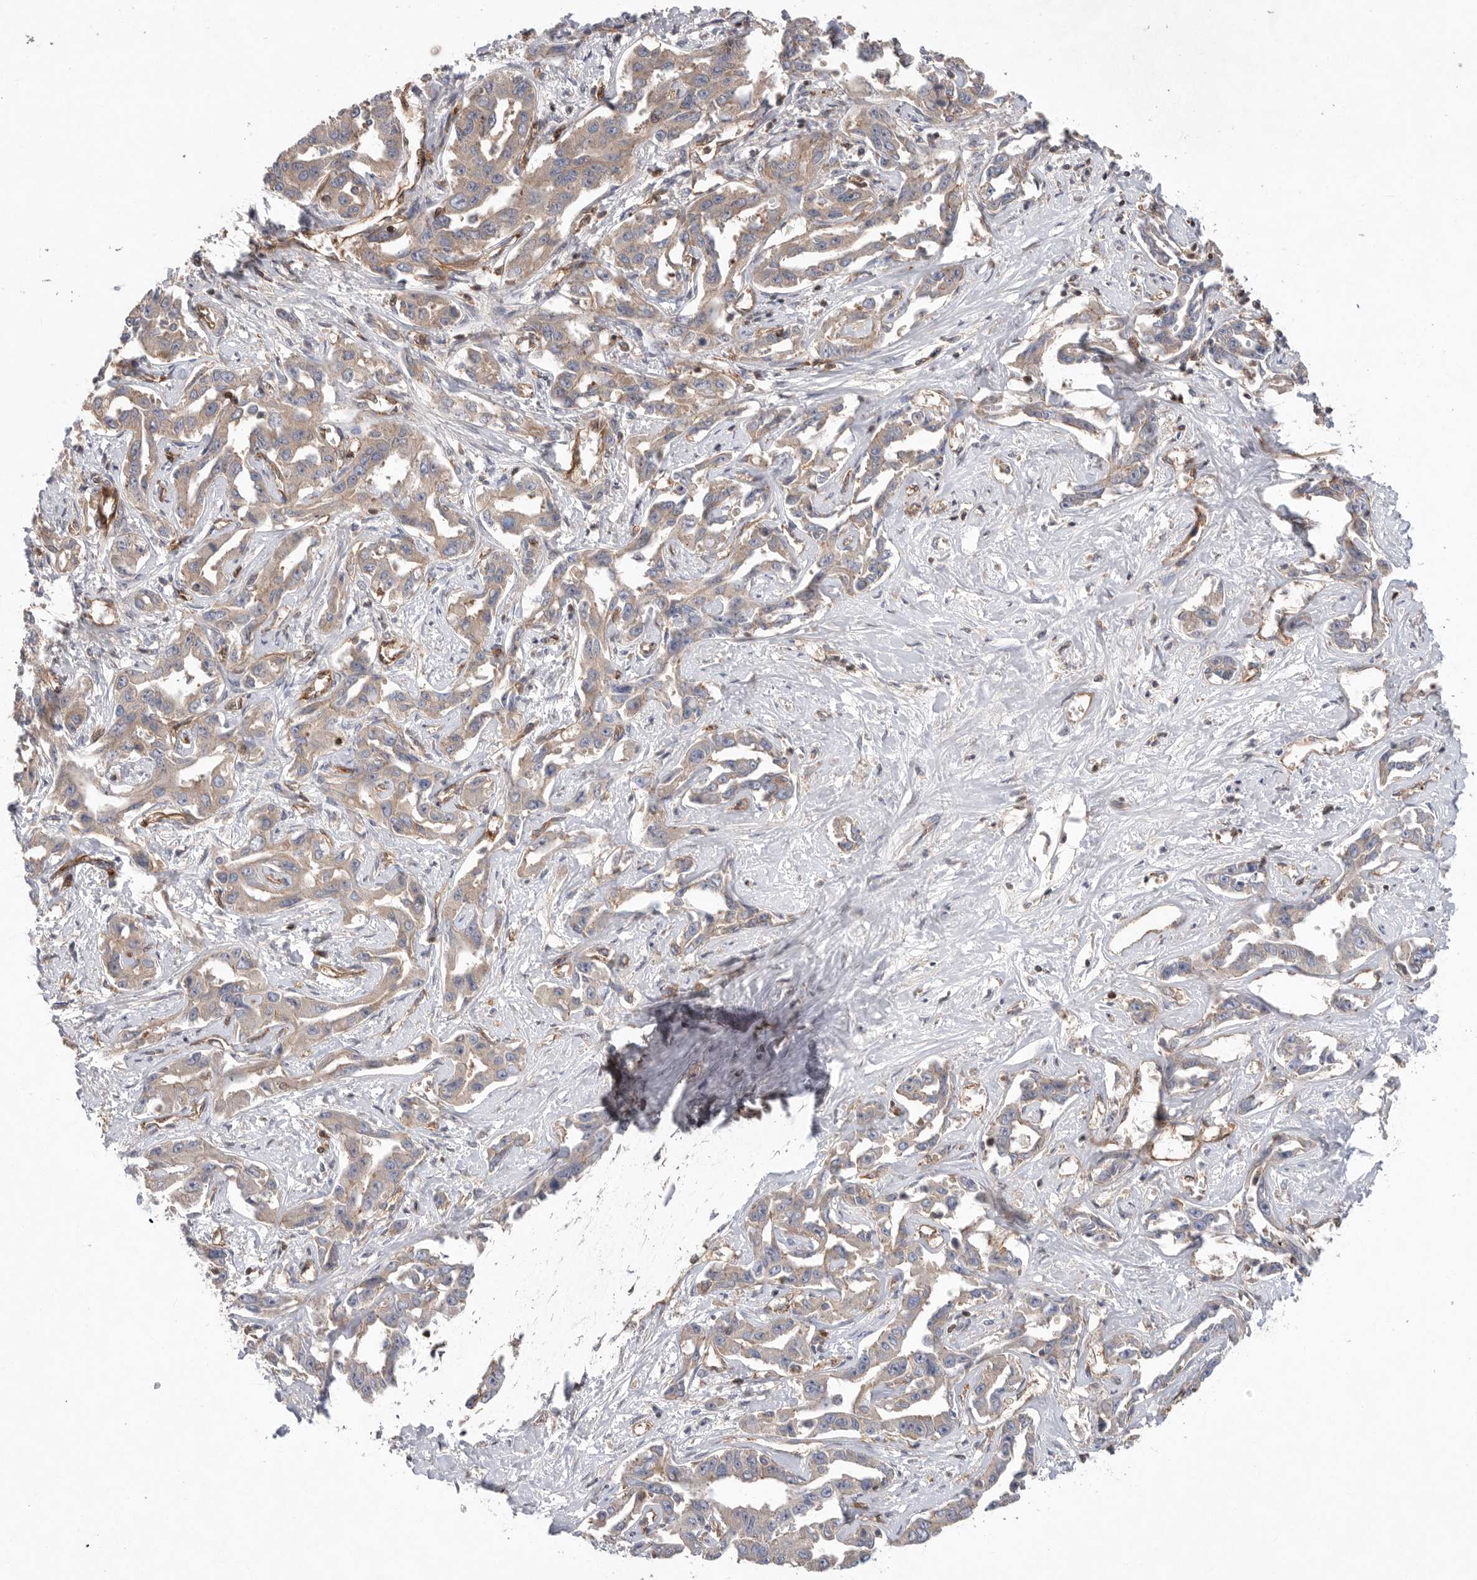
{"staining": {"intensity": "weak", "quantity": "25%-75%", "location": "cytoplasmic/membranous"}, "tissue": "liver cancer", "cell_type": "Tumor cells", "image_type": "cancer", "snomed": [{"axis": "morphology", "description": "Cholangiocarcinoma"}, {"axis": "topography", "description": "Liver"}], "caption": "A photomicrograph showing weak cytoplasmic/membranous positivity in approximately 25%-75% of tumor cells in liver cholangiocarcinoma, as visualized by brown immunohistochemical staining.", "gene": "PRKCH", "patient": {"sex": "male", "age": 59}}